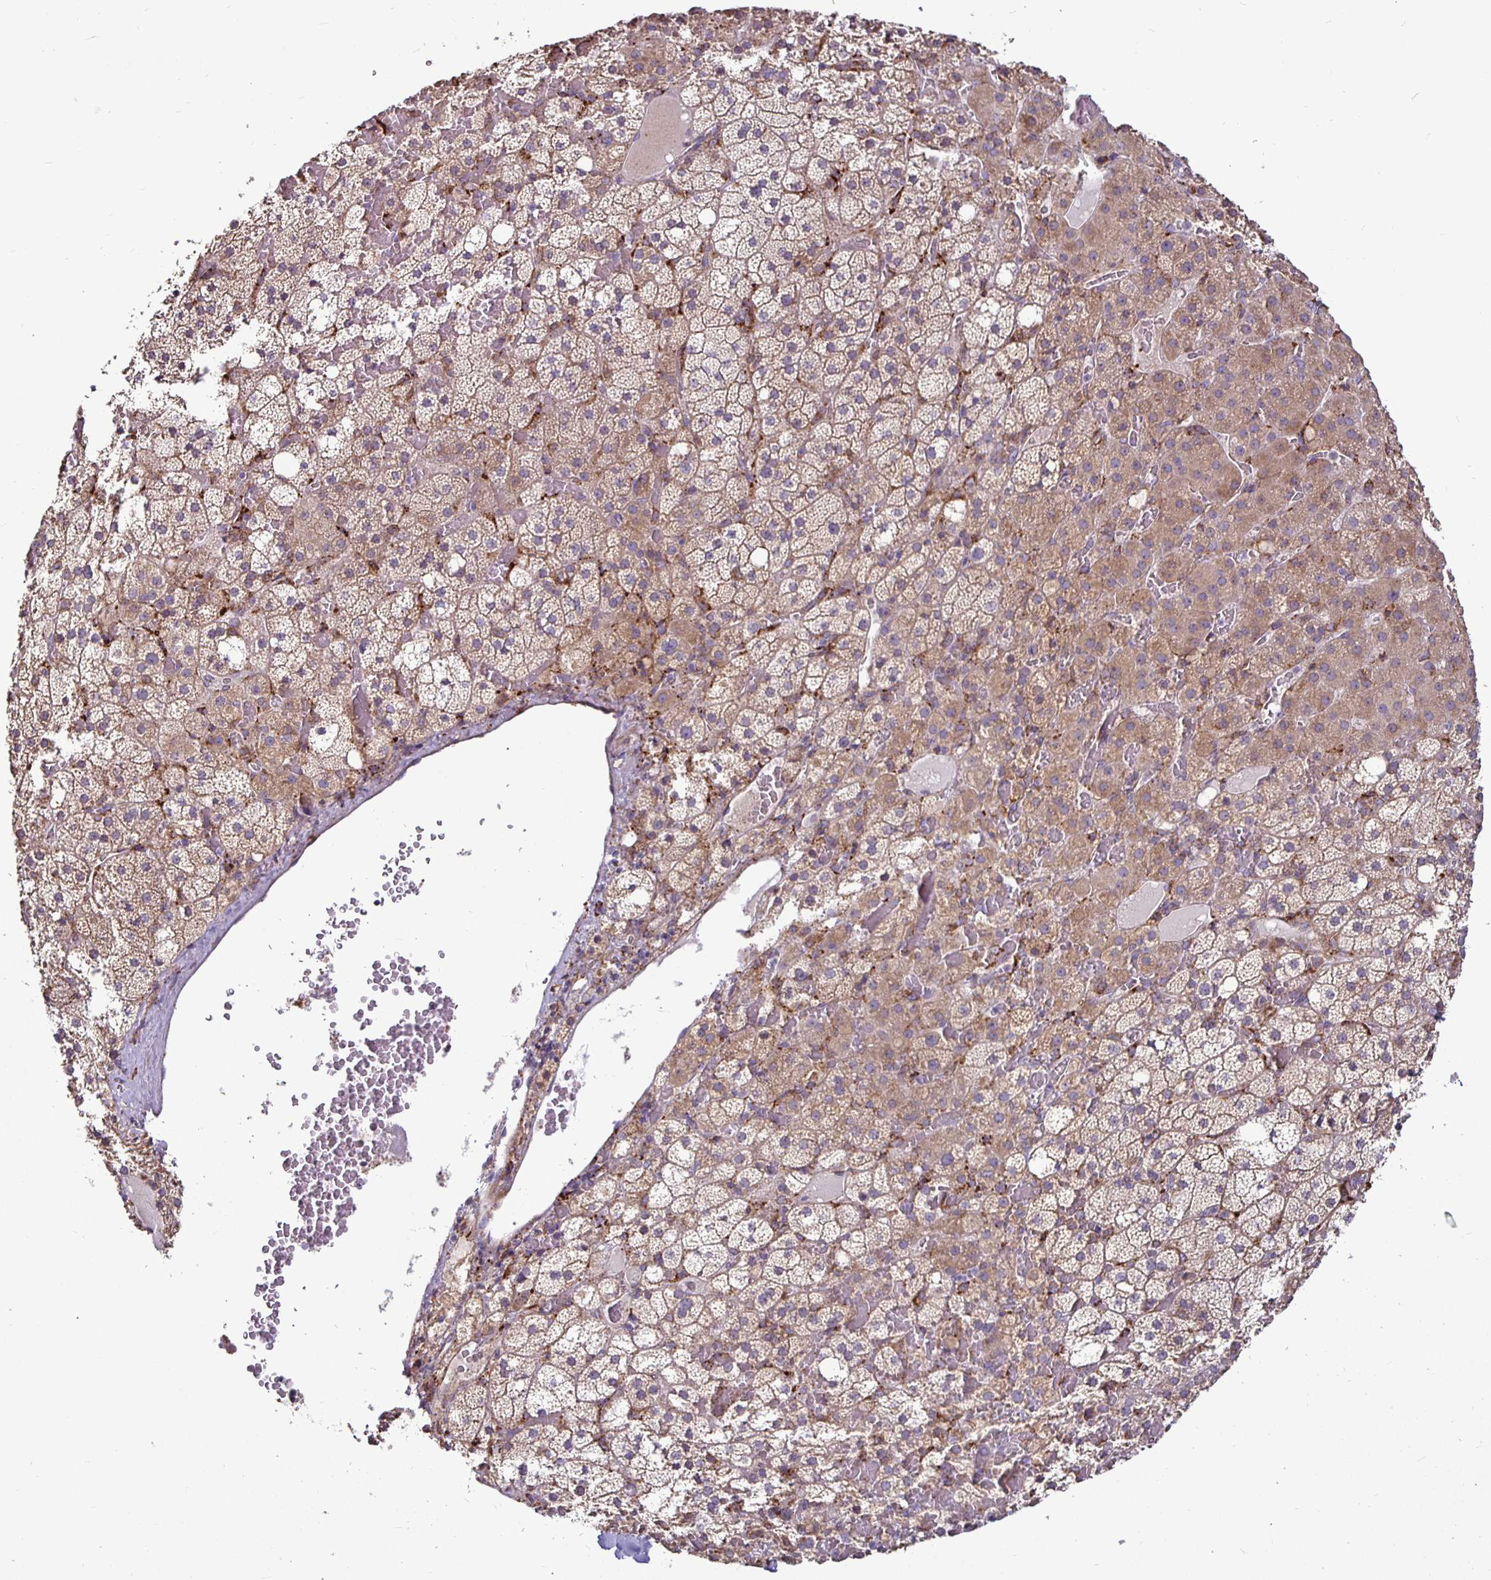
{"staining": {"intensity": "moderate", "quantity": "25%-75%", "location": "cytoplasmic/membranous"}, "tissue": "adrenal gland", "cell_type": "Glandular cells", "image_type": "normal", "snomed": [{"axis": "morphology", "description": "Normal tissue, NOS"}, {"axis": "topography", "description": "Adrenal gland"}], "caption": "Protein analysis of normal adrenal gland shows moderate cytoplasmic/membranous staining in approximately 25%-75% of glandular cells. (Stains: DAB in brown, nuclei in blue, Microscopy: brightfield microscopy at high magnification).", "gene": "P4HA2", "patient": {"sex": "male", "age": 53}}